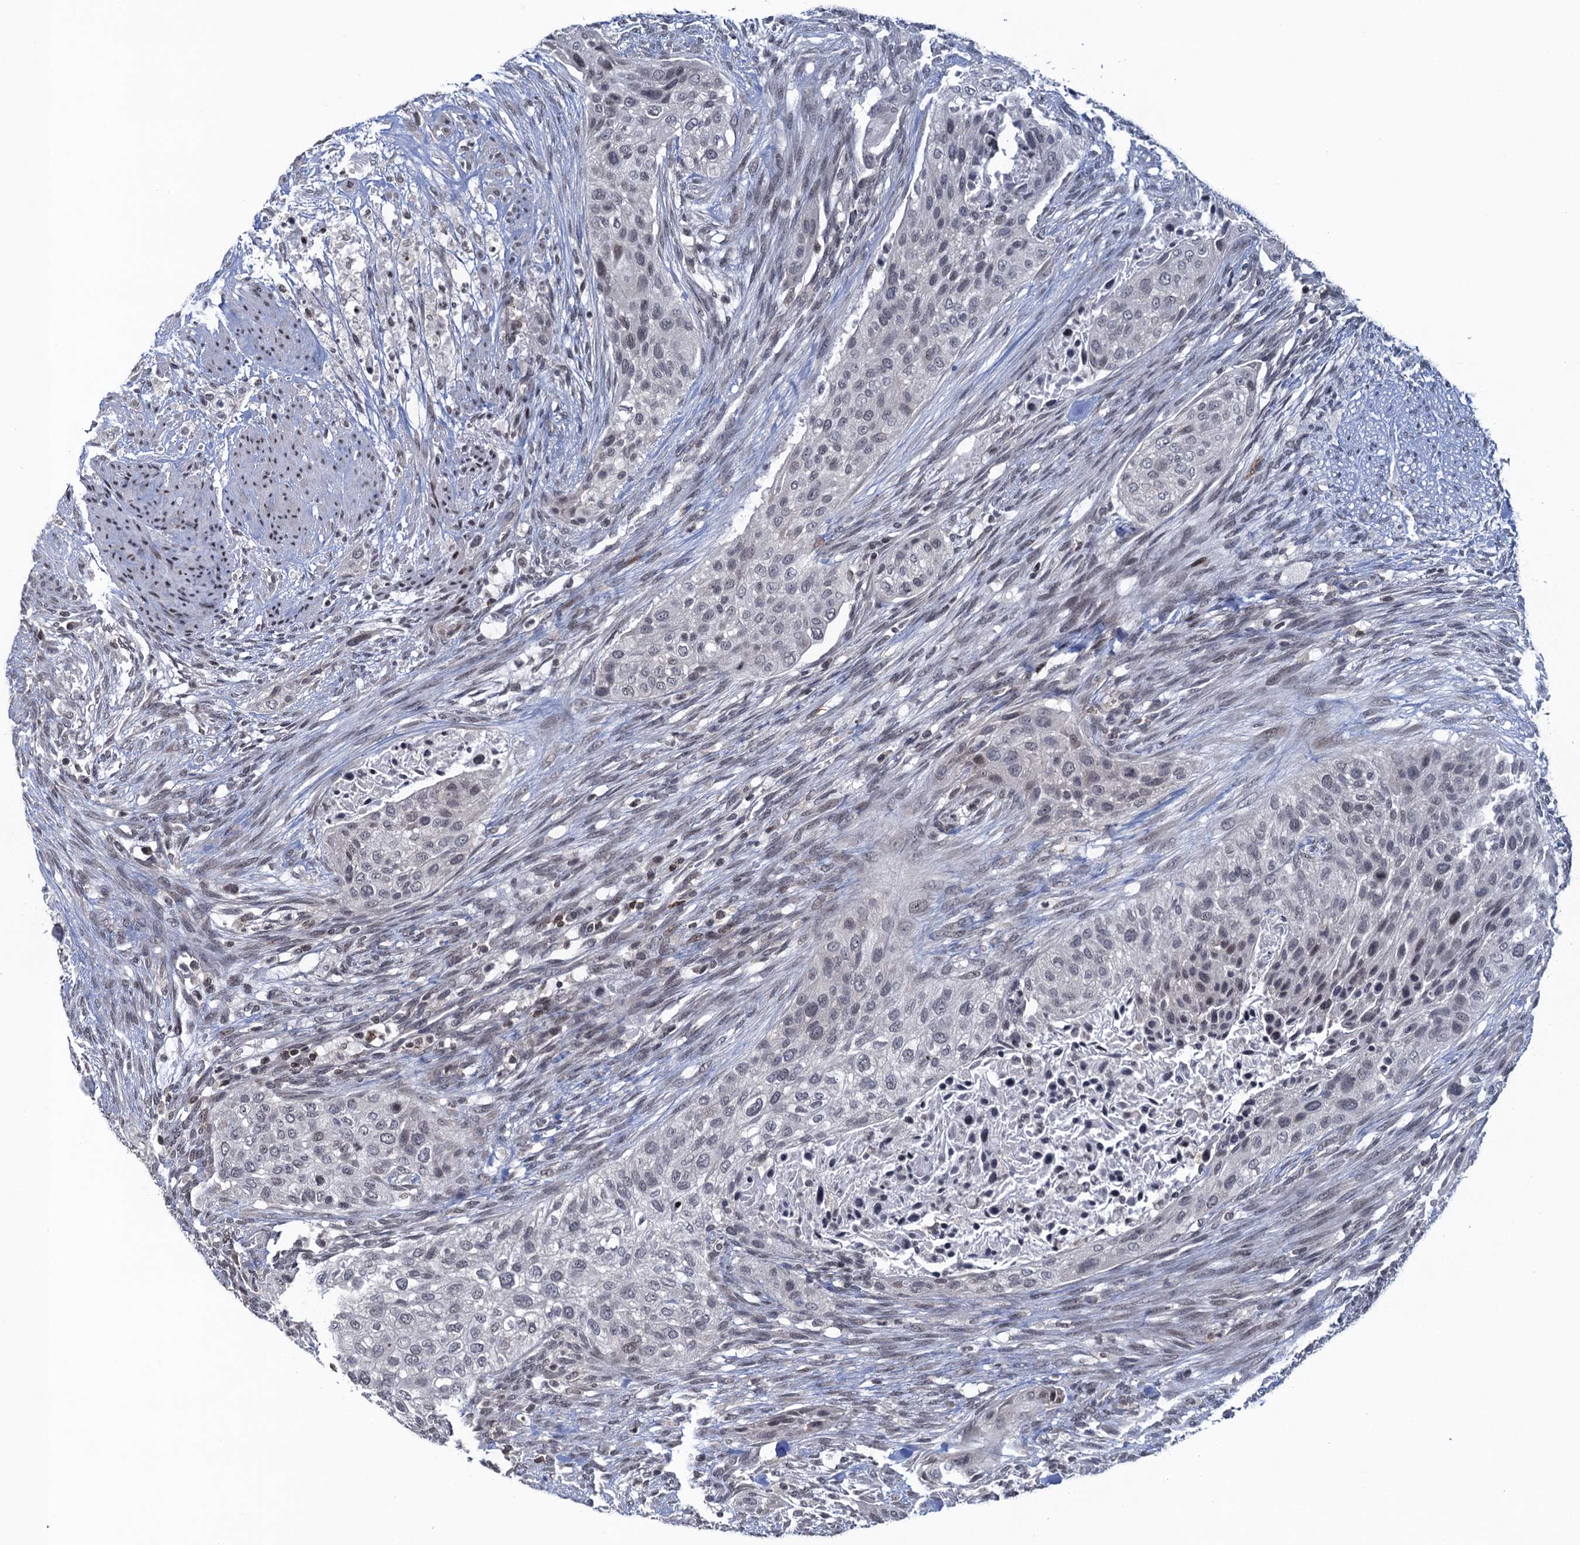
{"staining": {"intensity": "negative", "quantity": "none", "location": "none"}, "tissue": "urothelial cancer", "cell_type": "Tumor cells", "image_type": "cancer", "snomed": [{"axis": "morphology", "description": "Urothelial carcinoma, High grade"}, {"axis": "topography", "description": "Urinary bladder"}], "caption": "The image exhibits no staining of tumor cells in high-grade urothelial carcinoma.", "gene": "FYB1", "patient": {"sex": "male", "age": 35}}